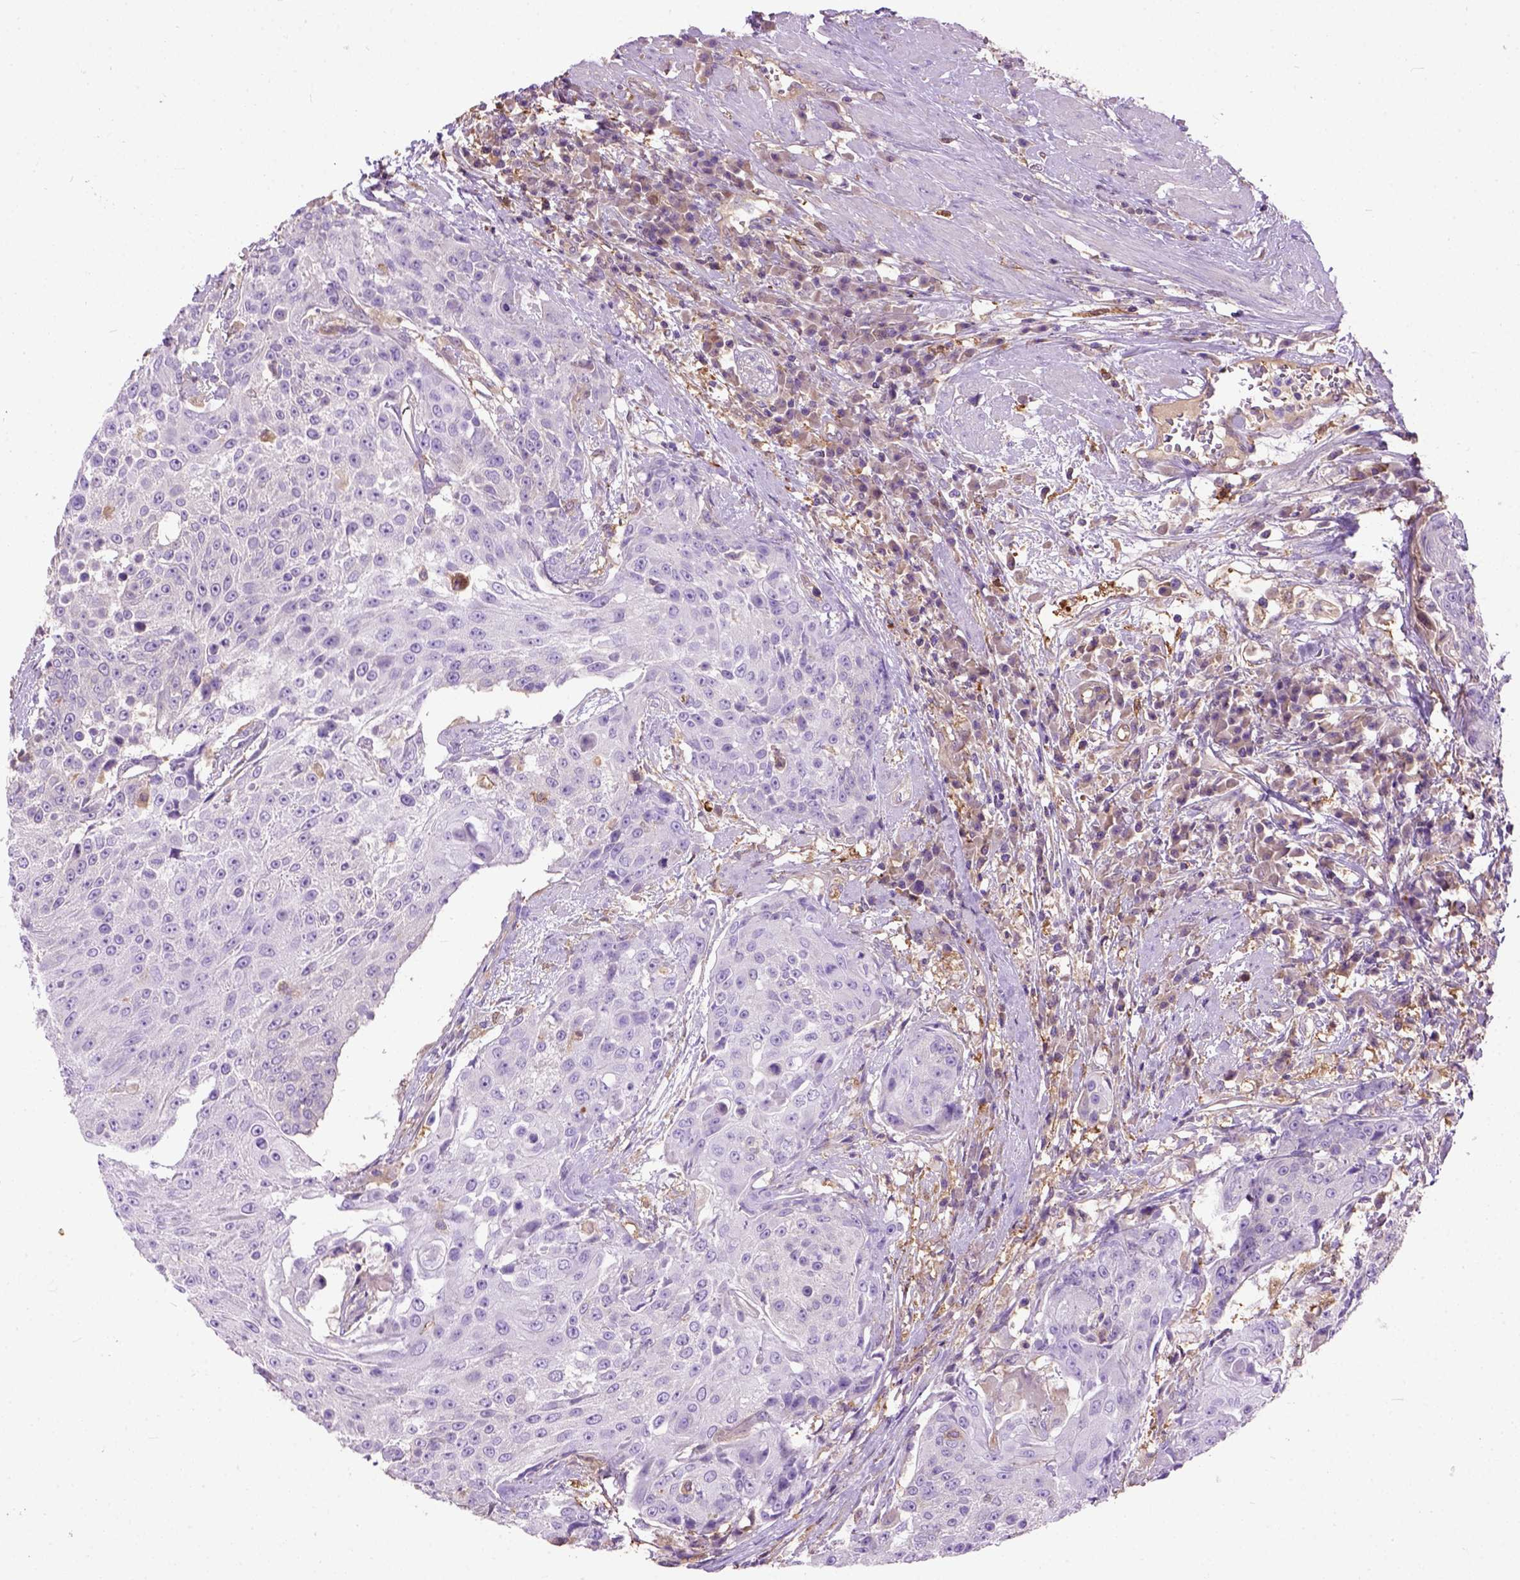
{"staining": {"intensity": "negative", "quantity": "none", "location": "none"}, "tissue": "urothelial cancer", "cell_type": "Tumor cells", "image_type": "cancer", "snomed": [{"axis": "morphology", "description": "Urothelial carcinoma, High grade"}, {"axis": "topography", "description": "Urinary bladder"}], "caption": "Protein analysis of urothelial carcinoma (high-grade) reveals no significant staining in tumor cells.", "gene": "SEMA4F", "patient": {"sex": "female", "age": 63}}